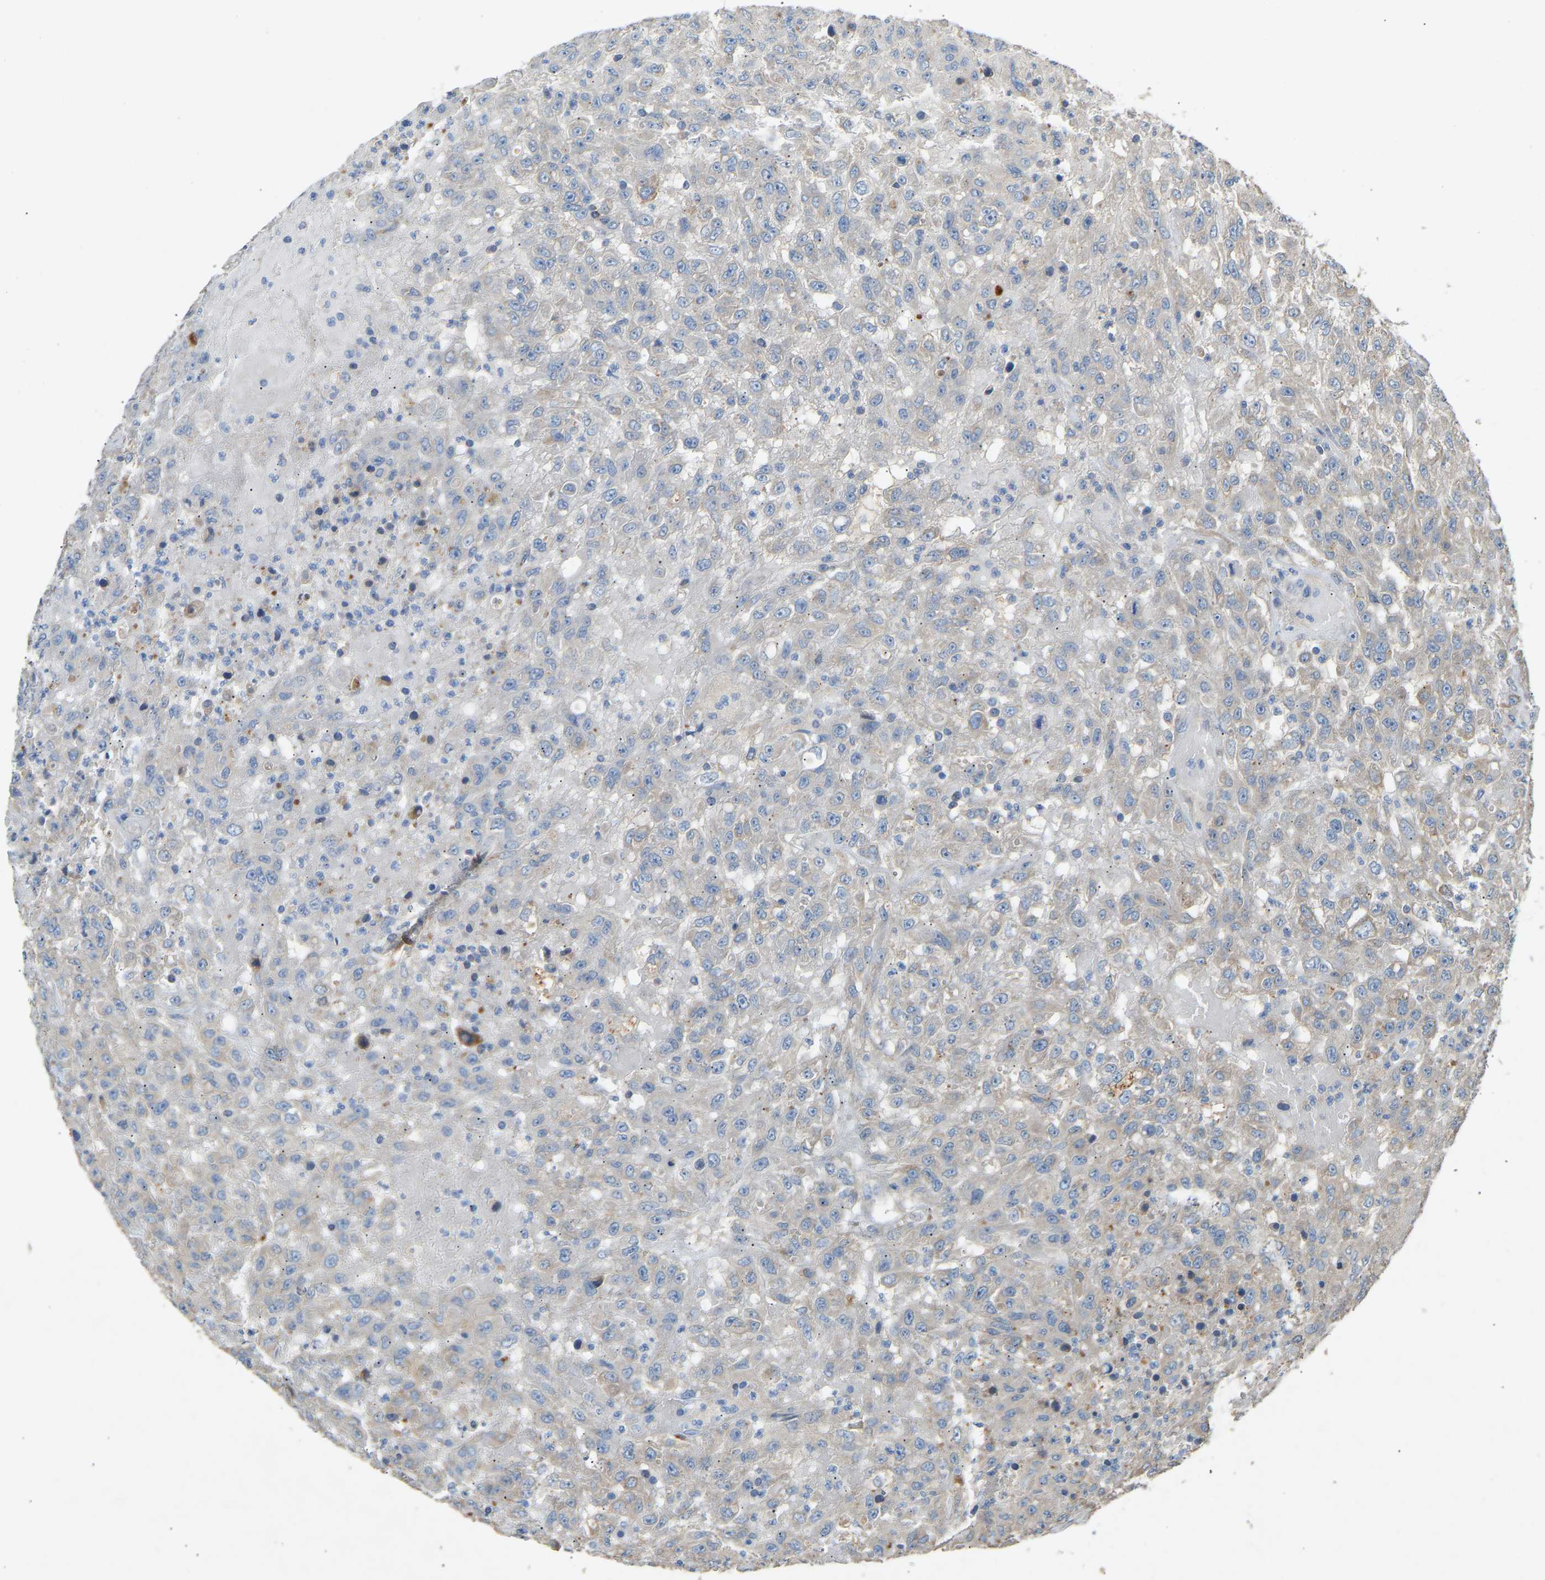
{"staining": {"intensity": "negative", "quantity": "none", "location": "none"}, "tissue": "urothelial cancer", "cell_type": "Tumor cells", "image_type": "cancer", "snomed": [{"axis": "morphology", "description": "Urothelial carcinoma, High grade"}, {"axis": "topography", "description": "Urinary bladder"}], "caption": "Human urothelial cancer stained for a protein using immunohistochemistry reveals no positivity in tumor cells.", "gene": "RGP1", "patient": {"sex": "male", "age": 46}}